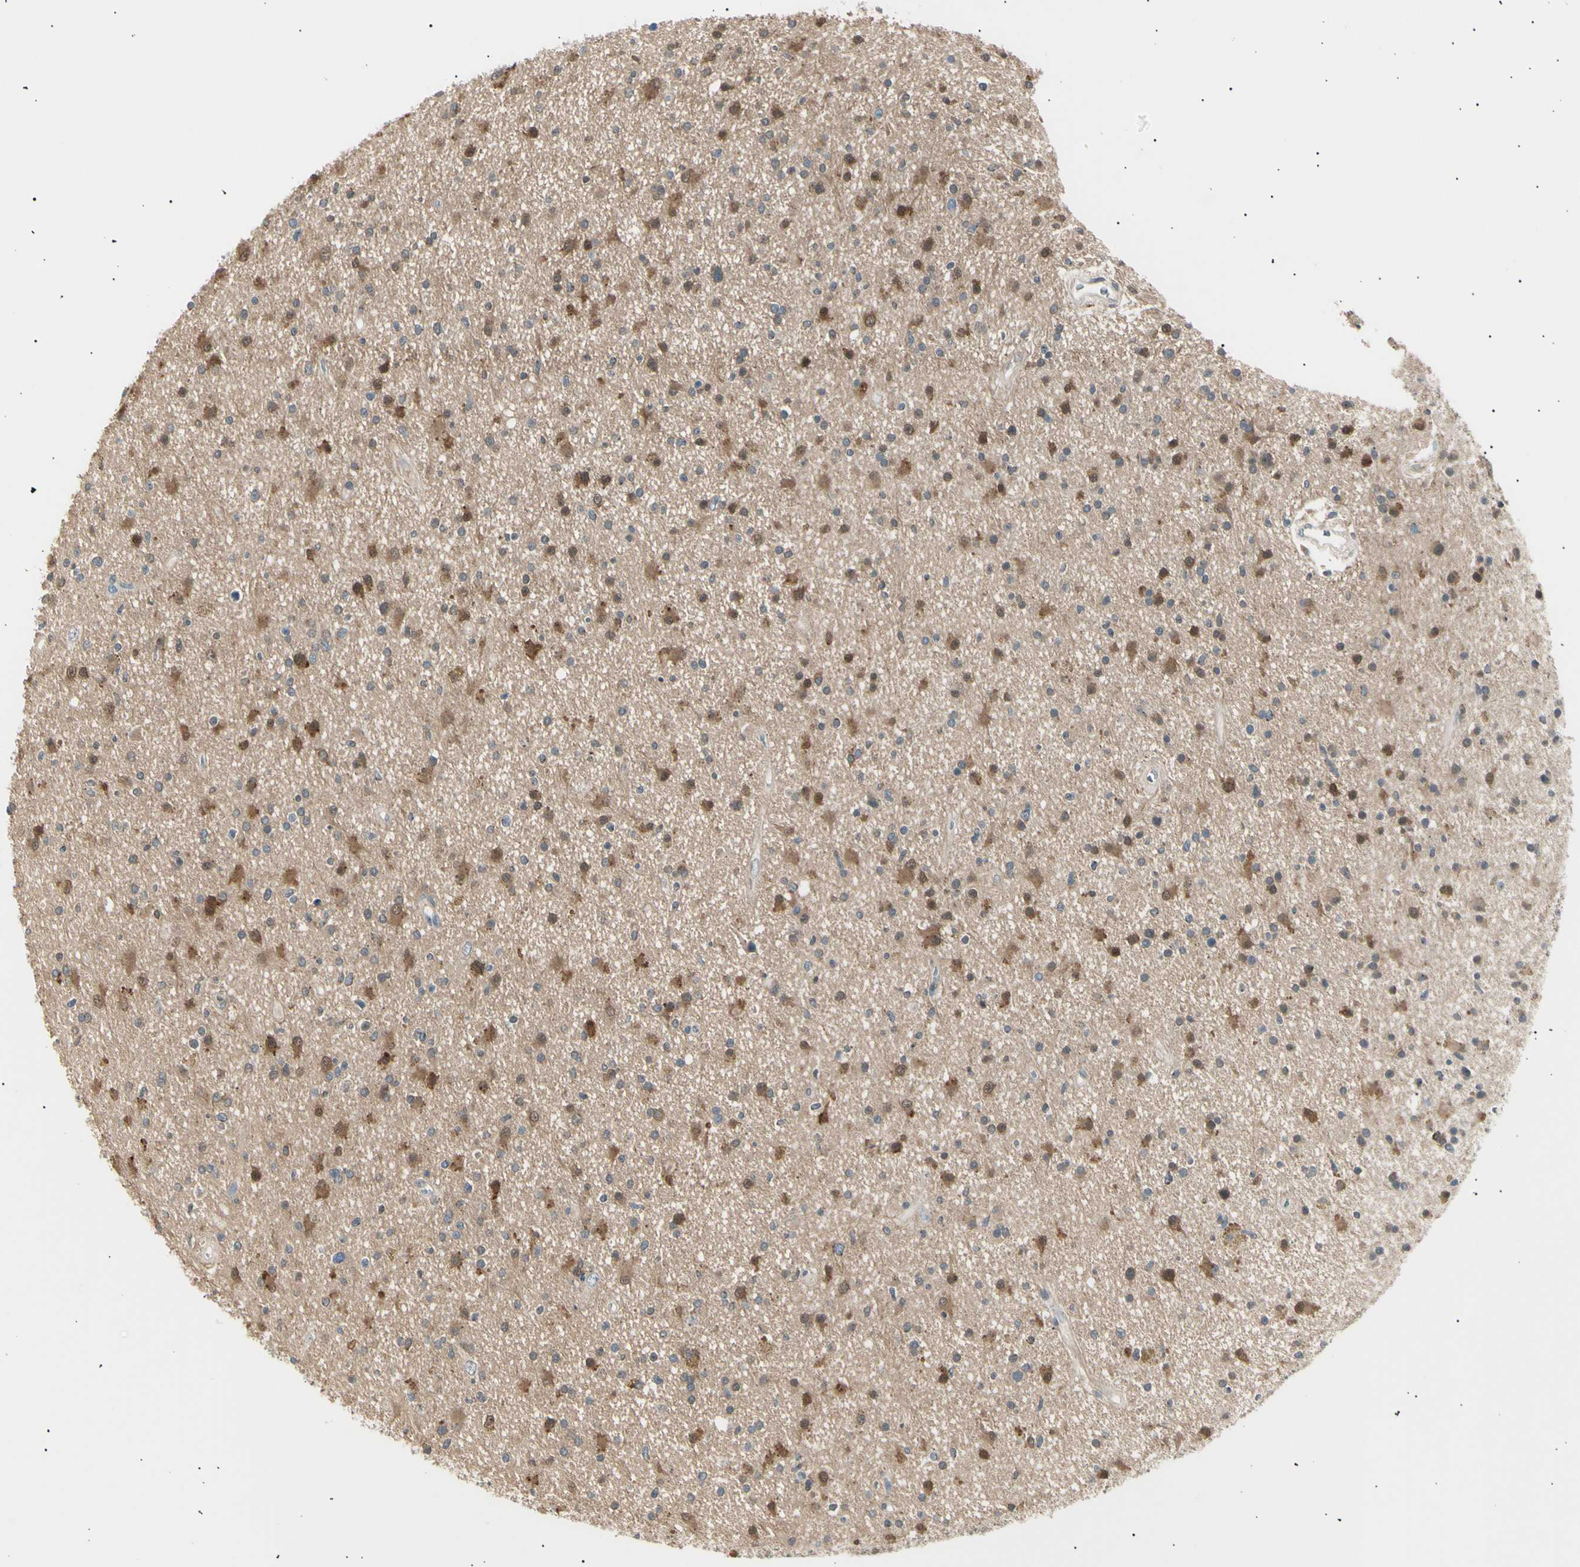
{"staining": {"intensity": "moderate", "quantity": "25%-75%", "location": "cytoplasmic/membranous,nuclear"}, "tissue": "glioma", "cell_type": "Tumor cells", "image_type": "cancer", "snomed": [{"axis": "morphology", "description": "Glioma, malignant, High grade"}, {"axis": "topography", "description": "Brain"}], "caption": "Malignant high-grade glioma tissue reveals moderate cytoplasmic/membranous and nuclear positivity in approximately 25%-75% of tumor cells, visualized by immunohistochemistry. The protein is shown in brown color, while the nuclei are stained blue.", "gene": "LHPP", "patient": {"sex": "male", "age": 33}}